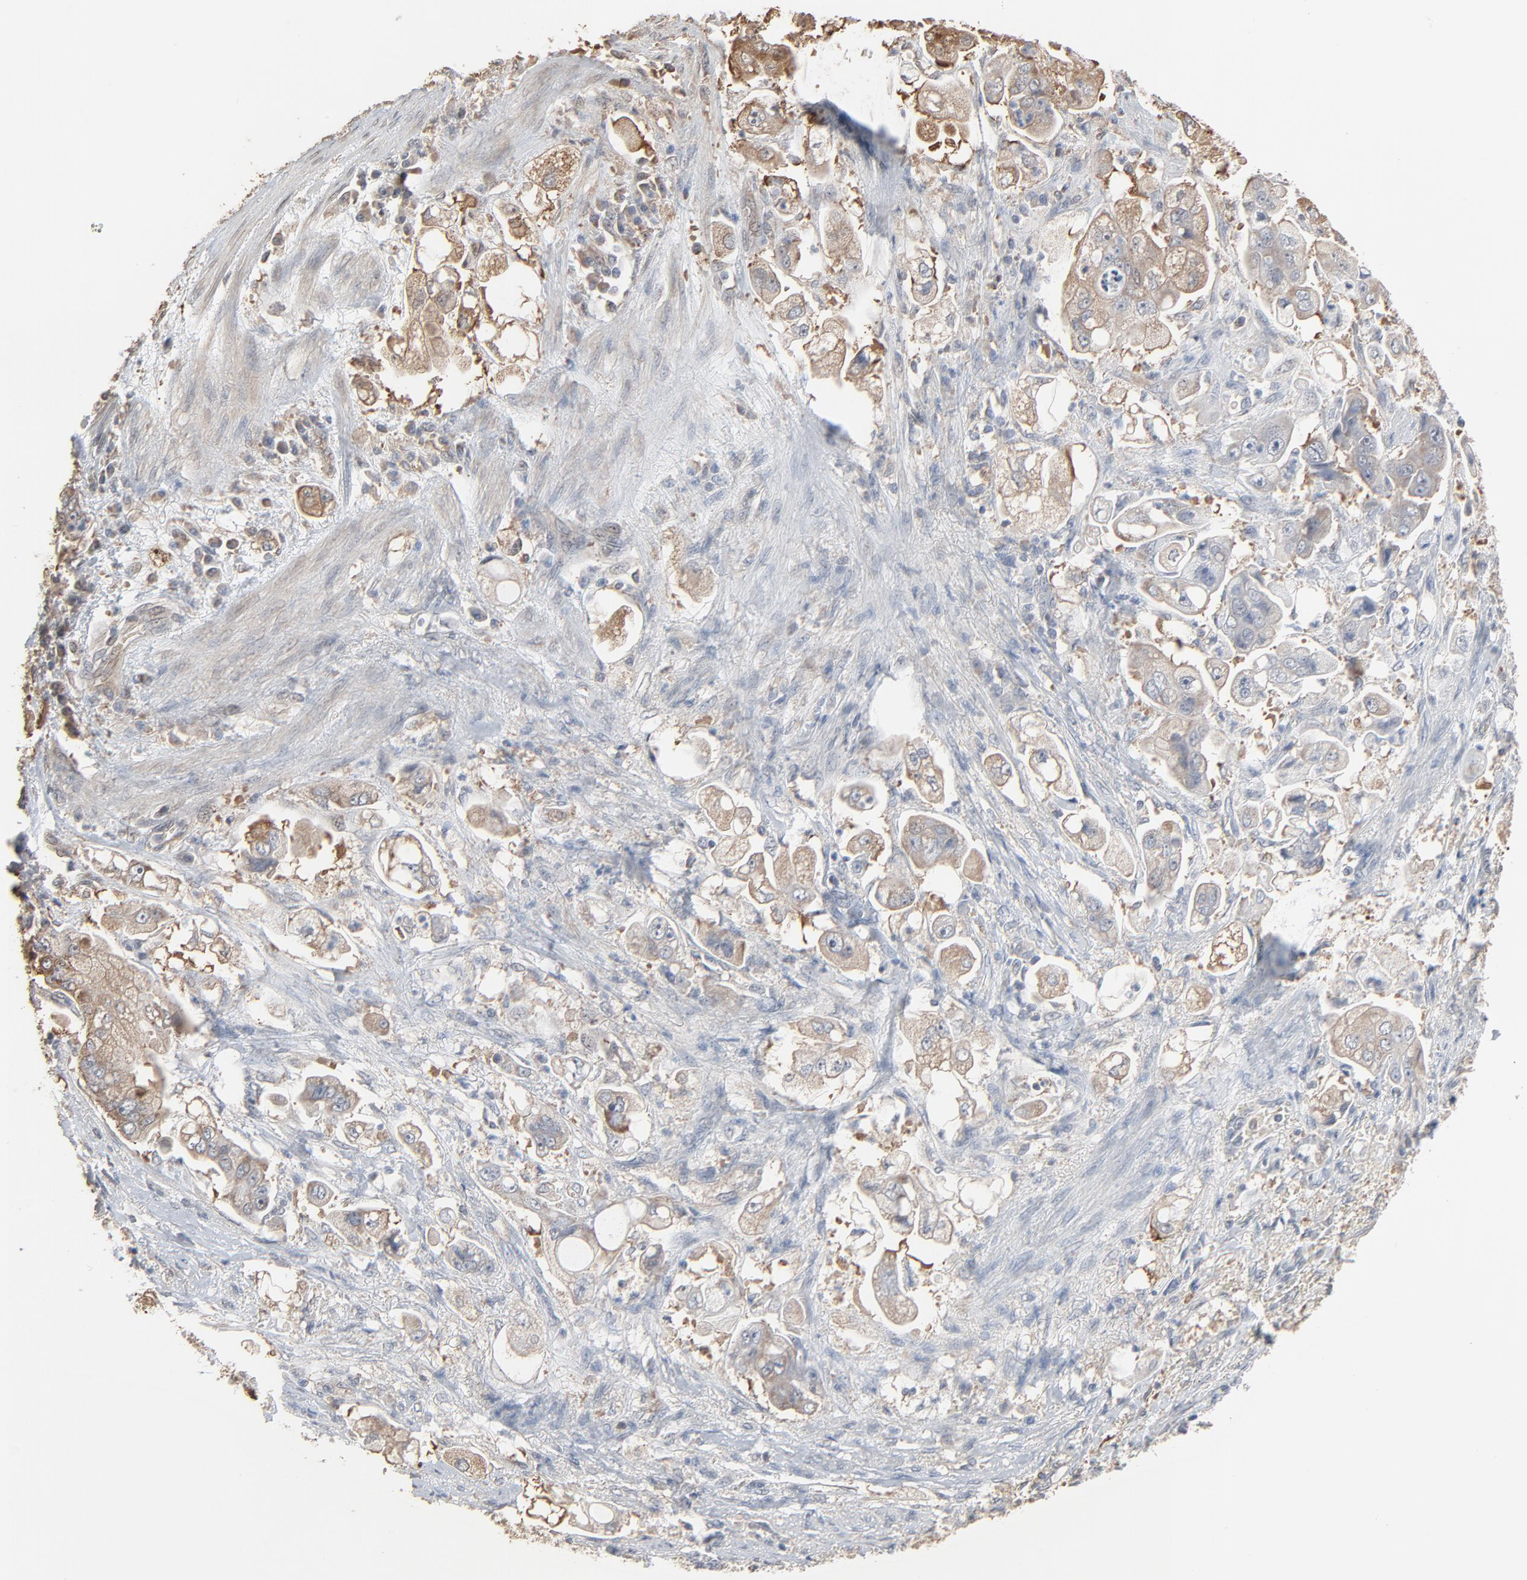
{"staining": {"intensity": "weak", "quantity": ">75%", "location": "cytoplasmic/membranous"}, "tissue": "stomach cancer", "cell_type": "Tumor cells", "image_type": "cancer", "snomed": [{"axis": "morphology", "description": "Adenocarcinoma, NOS"}, {"axis": "topography", "description": "Stomach"}], "caption": "Protein positivity by immunohistochemistry shows weak cytoplasmic/membranous staining in about >75% of tumor cells in stomach cancer (adenocarcinoma).", "gene": "CCT5", "patient": {"sex": "male", "age": 62}}